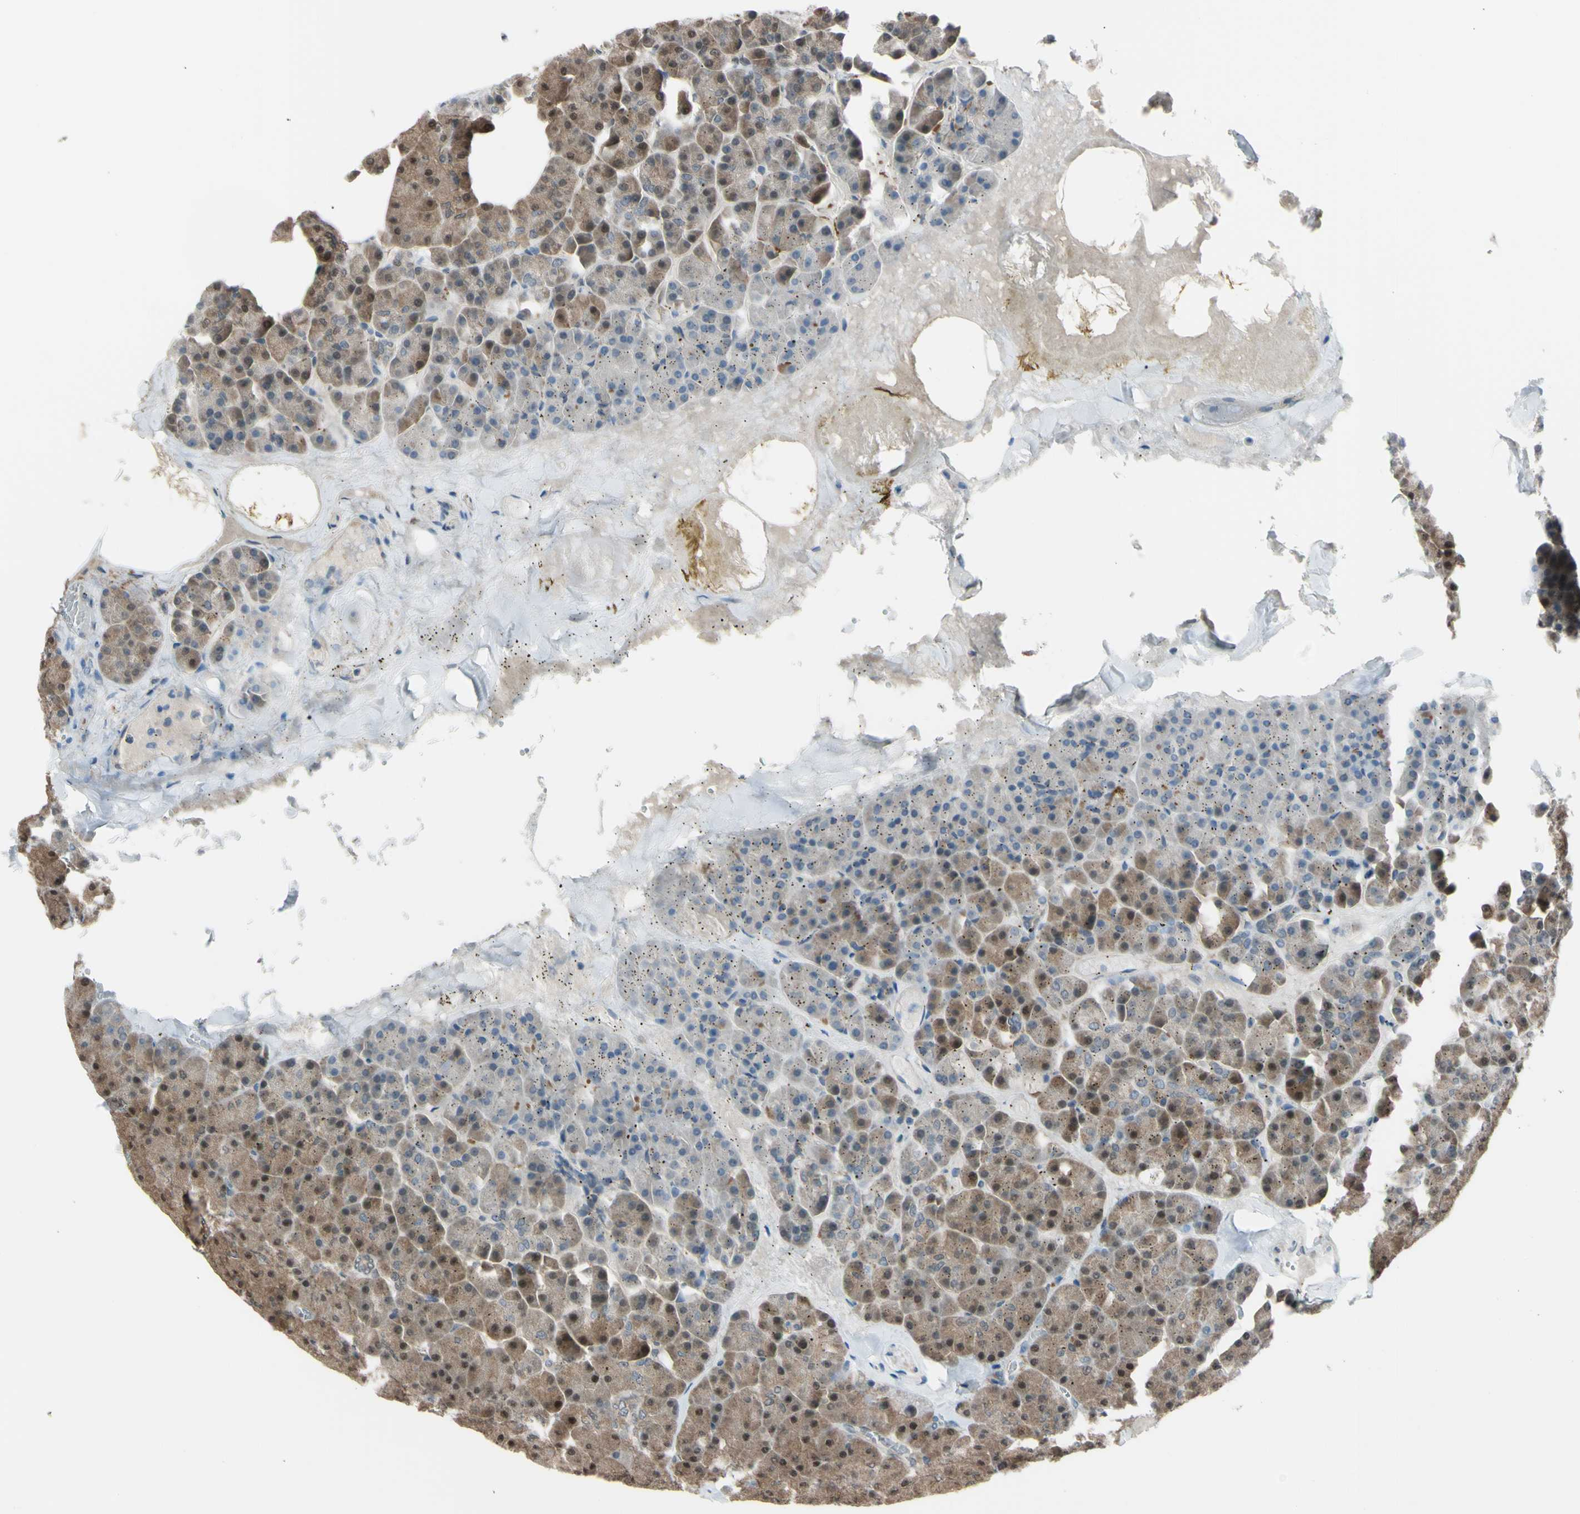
{"staining": {"intensity": "moderate", "quantity": "25%-75%", "location": "cytoplasmic/membranous,nuclear"}, "tissue": "pancreas", "cell_type": "Exocrine glandular cells", "image_type": "normal", "snomed": [{"axis": "morphology", "description": "Normal tissue, NOS"}, {"axis": "topography", "description": "Pancreas"}], "caption": "Protein expression analysis of unremarkable human pancreas reveals moderate cytoplasmic/membranous,nuclear positivity in about 25%-75% of exocrine glandular cells.", "gene": "YWHAQ", "patient": {"sex": "female", "age": 35}}